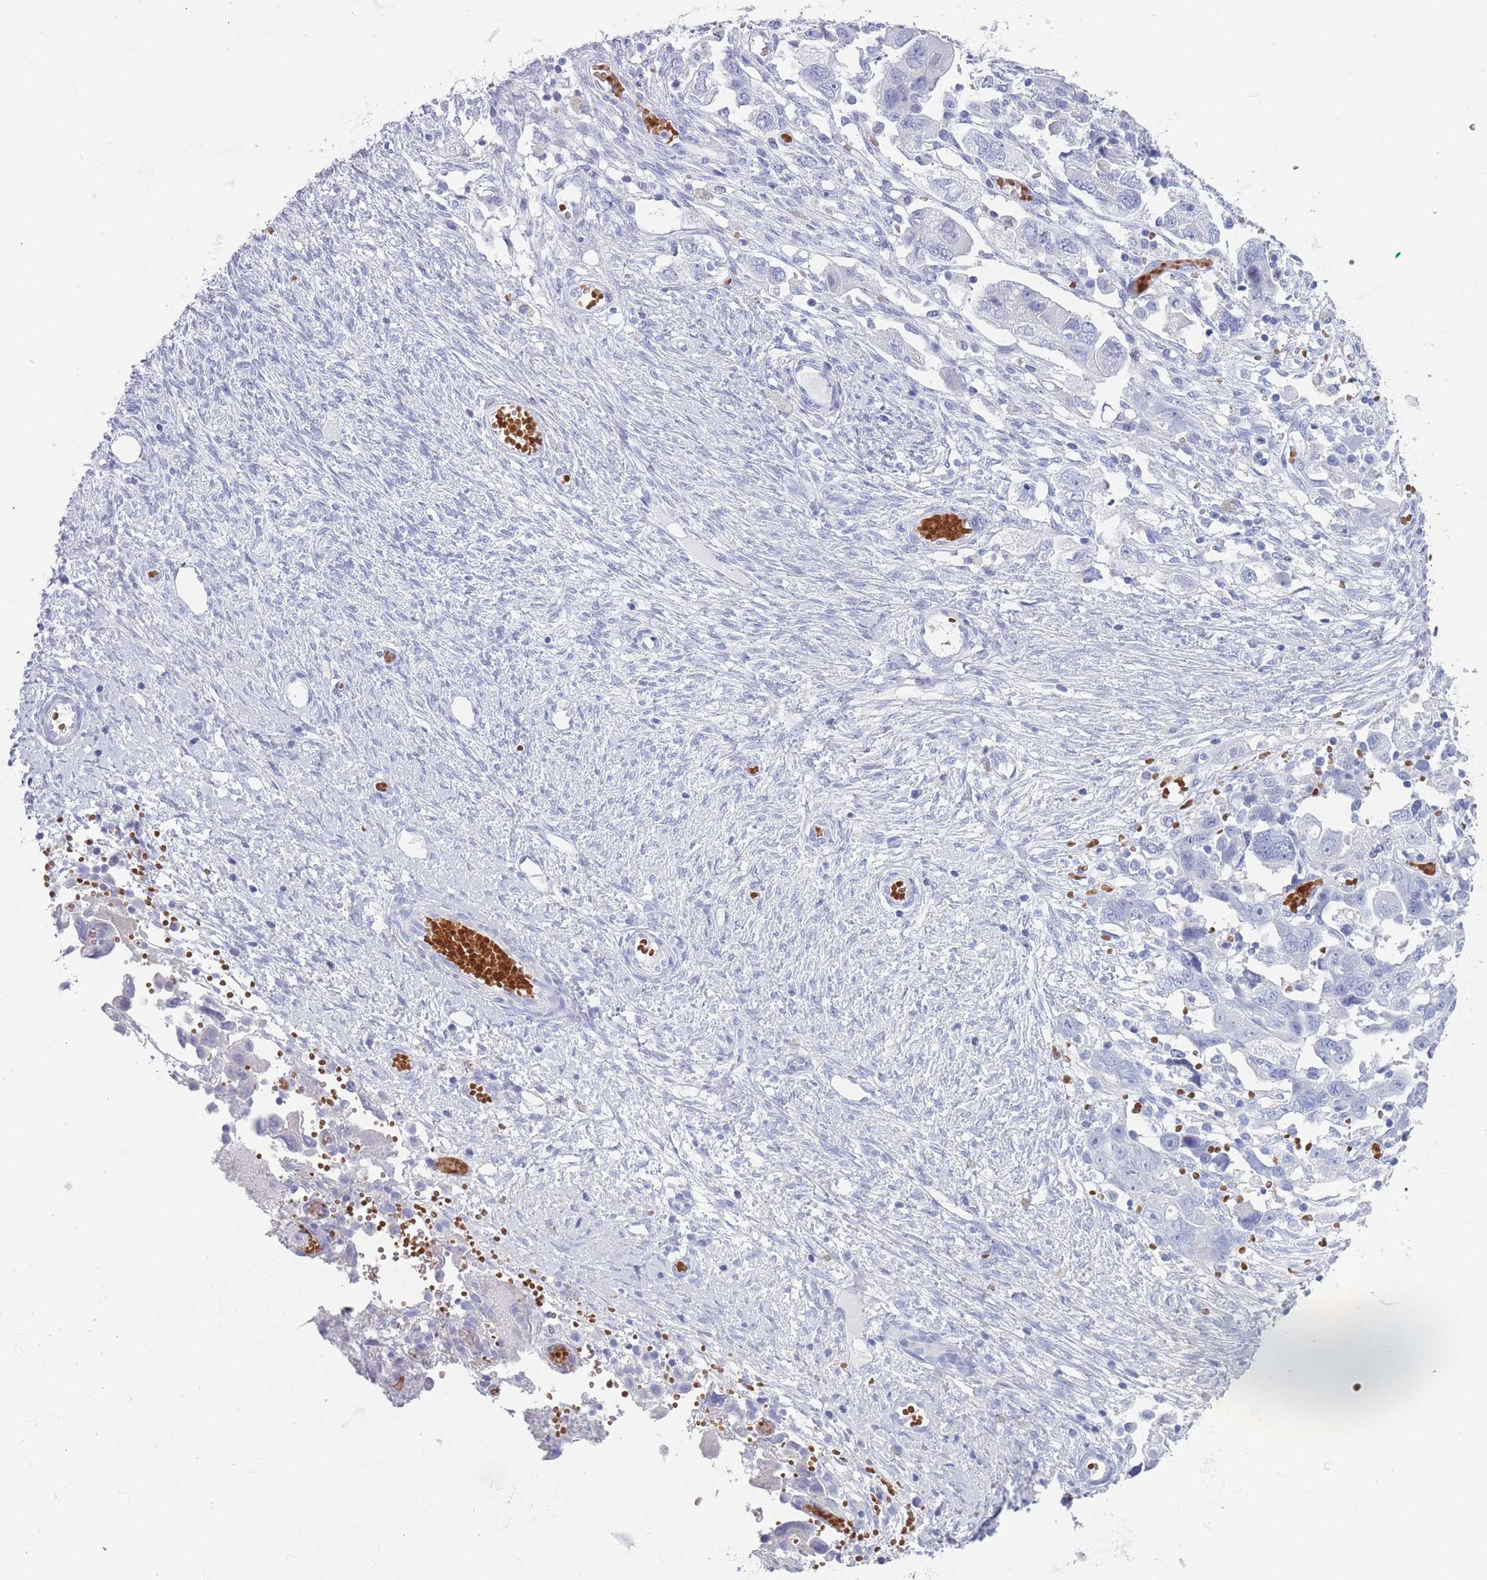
{"staining": {"intensity": "negative", "quantity": "none", "location": "none"}, "tissue": "ovarian cancer", "cell_type": "Tumor cells", "image_type": "cancer", "snomed": [{"axis": "morphology", "description": "Carcinoma, NOS"}, {"axis": "morphology", "description": "Cystadenocarcinoma, serous, NOS"}, {"axis": "topography", "description": "Ovary"}], "caption": "Photomicrograph shows no protein staining in tumor cells of ovarian carcinoma tissue.", "gene": "OR5D16", "patient": {"sex": "female", "age": 69}}